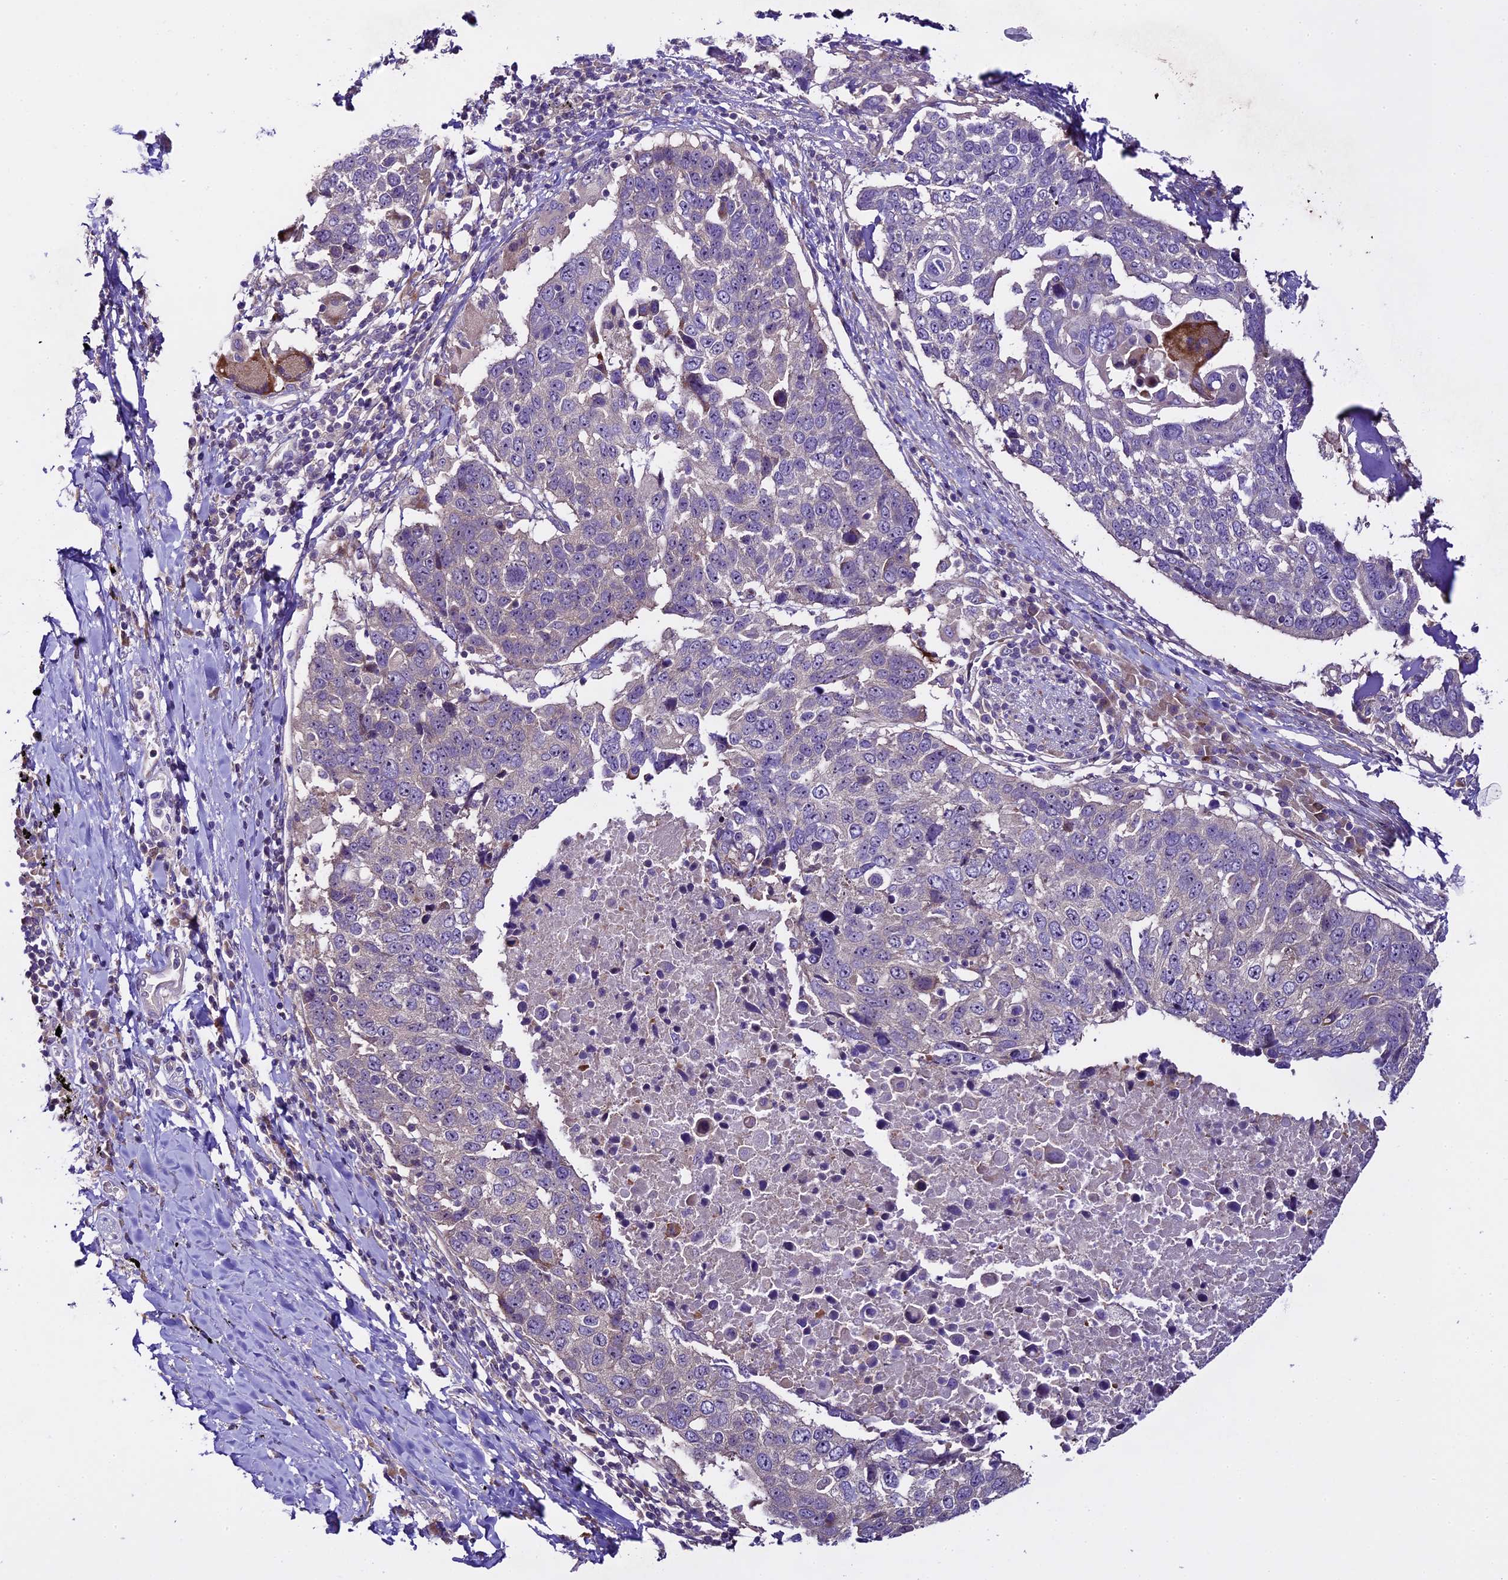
{"staining": {"intensity": "negative", "quantity": "none", "location": "none"}, "tissue": "lung cancer", "cell_type": "Tumor cells", "image_type": "cancer", "snomed": [{"axis": "morphology", "description": "Squamous cell carcinoma, NOS"}, {"axis": "topography", "description": "Lung"}], "caption": "The photomicrograph reveals no significant positivity in tumor cells of lung cancer (squamous cell carcinoma).", "gene": "SPIRE1", "patient": {"sex": "male", "age": 66}}